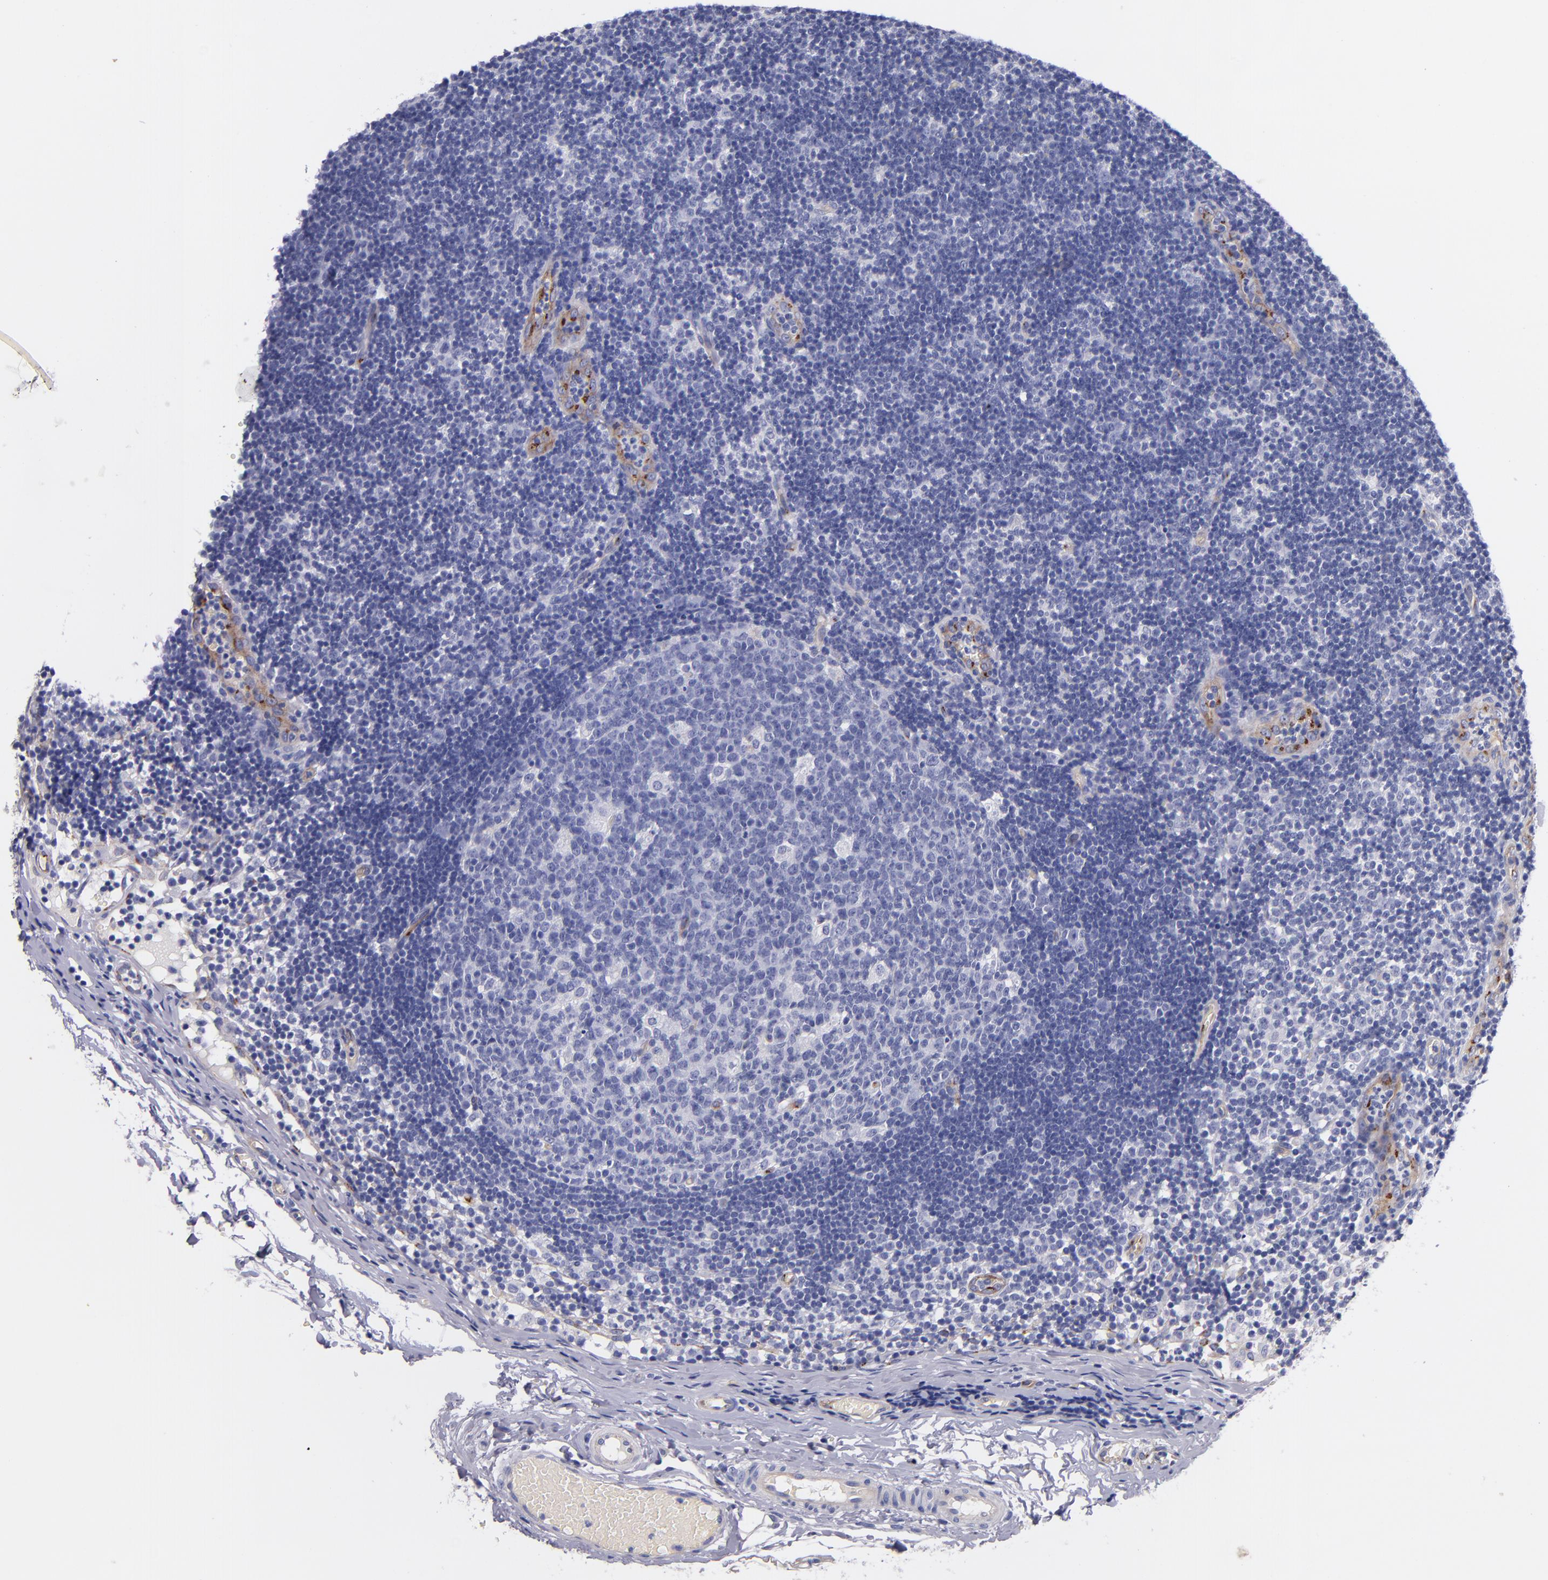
{"staining": {"intensity": "negative", "quantity": "none", "location": "none"}, "tissue": "lymph node", "cell_type": "Germinal center cells", "image_type": "normal", "snomed": [{"axis": "morphology", "description": "Normal tissue, NOS"}, {"axis": "morphology", "description": "Inflammation, NOS"}, {"axis": "topography", "description": "Lymph node"}, {"axis": "topography", "description": "Salivary gland"}], "caption": "The histopathology image reveals no significant expression in germinal center cells of lymph node.", "gene": "NOS3", "patient": {"sex": "male", "age": 3}}